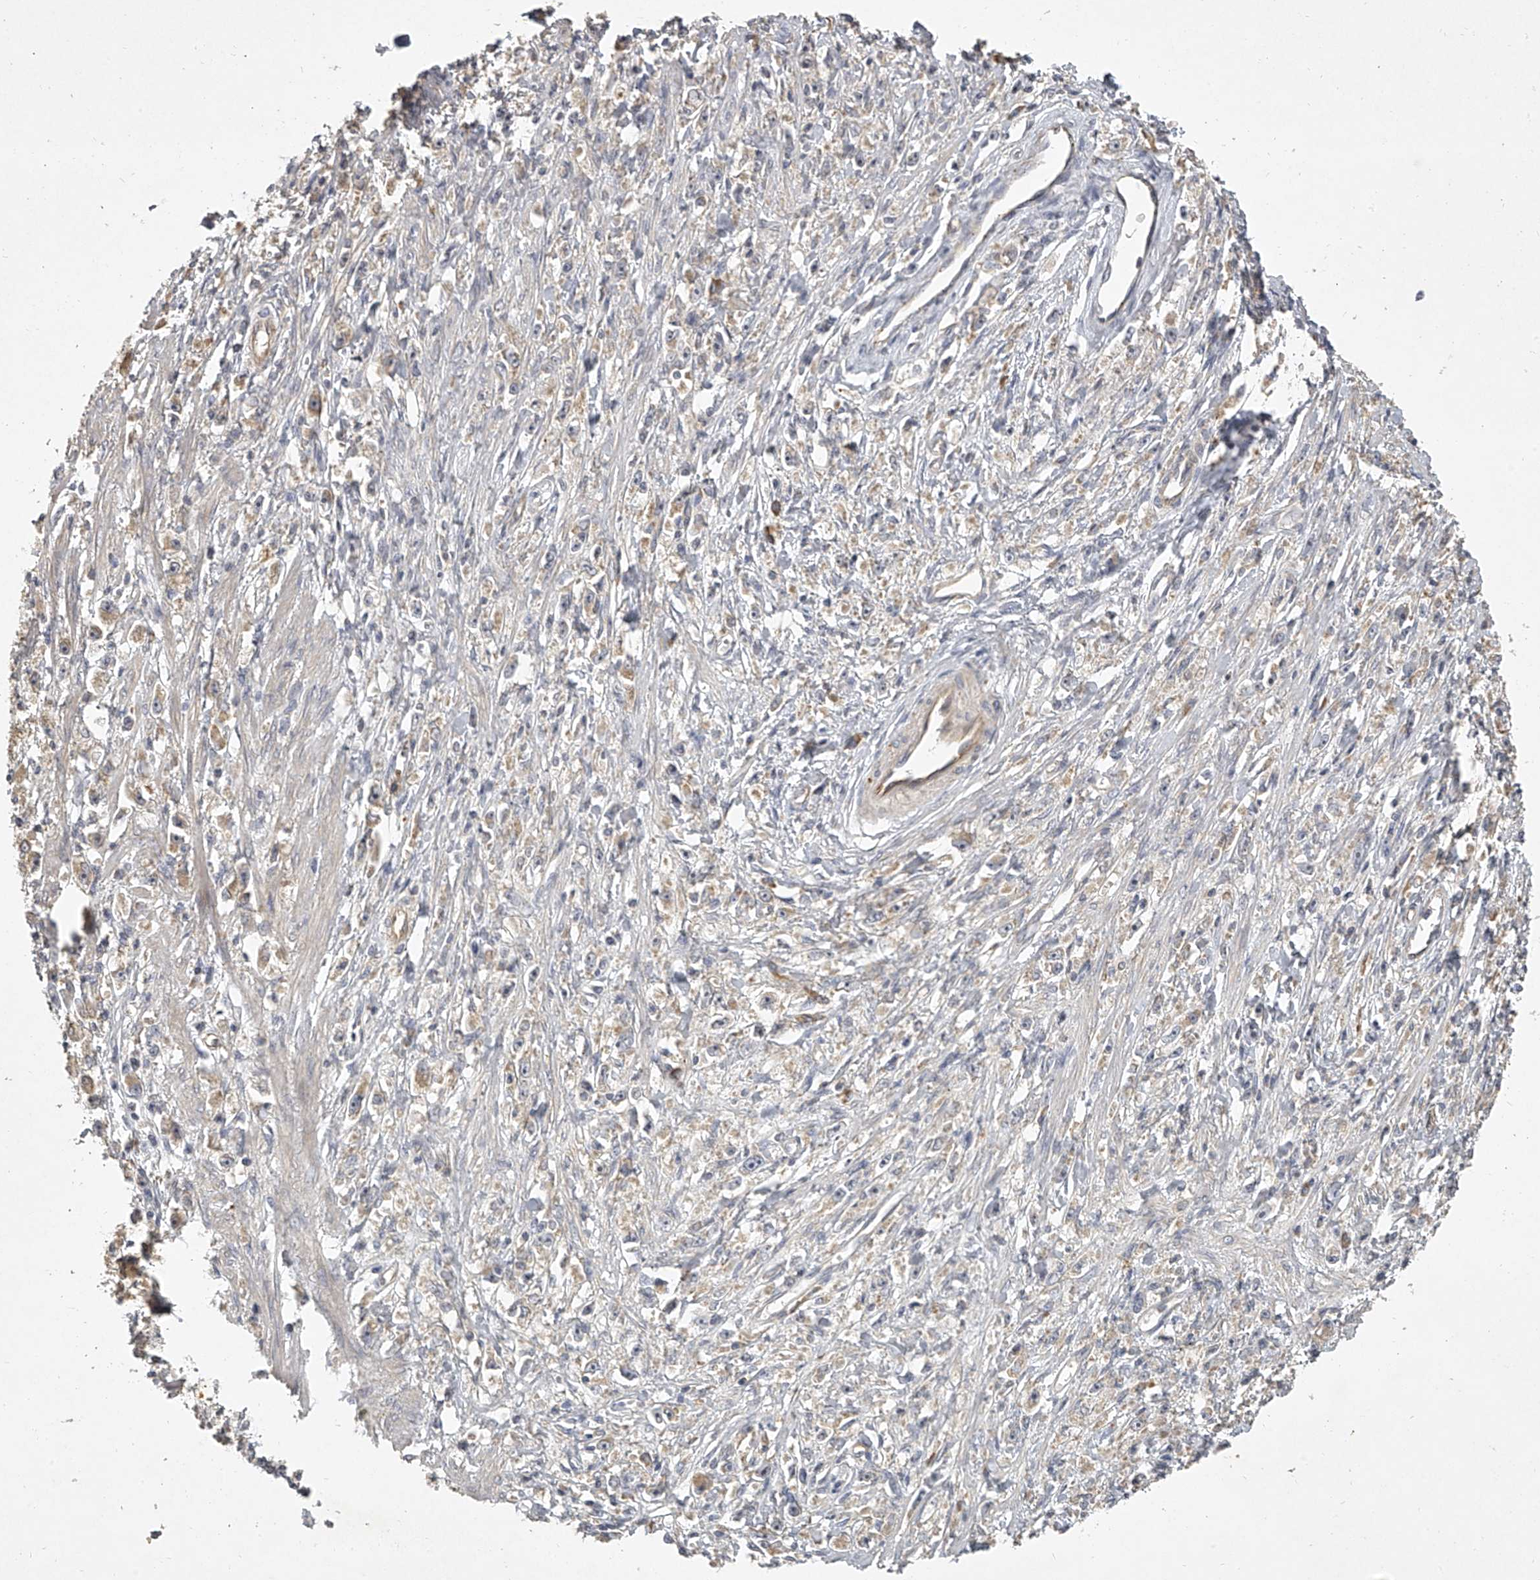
{"staining": {"intensity": "weak", "quantity": "<25%", "location": "cytoplasmic/membranous"}, "tissue": "stomach cancer", "cell_type": "Tumor cells", "image_type": "cancer", "snomed": [{"axis": "morphology", "description": "Adenocarcinoma, NOS"}, {"axis": "topography", "description": "Stomach"}], "caption": "The micrograph displays no significant positivity in tumor cells of stomach cancer.", "gene": "DOCK9", "patient": {"sex": "female", "age": 59}}